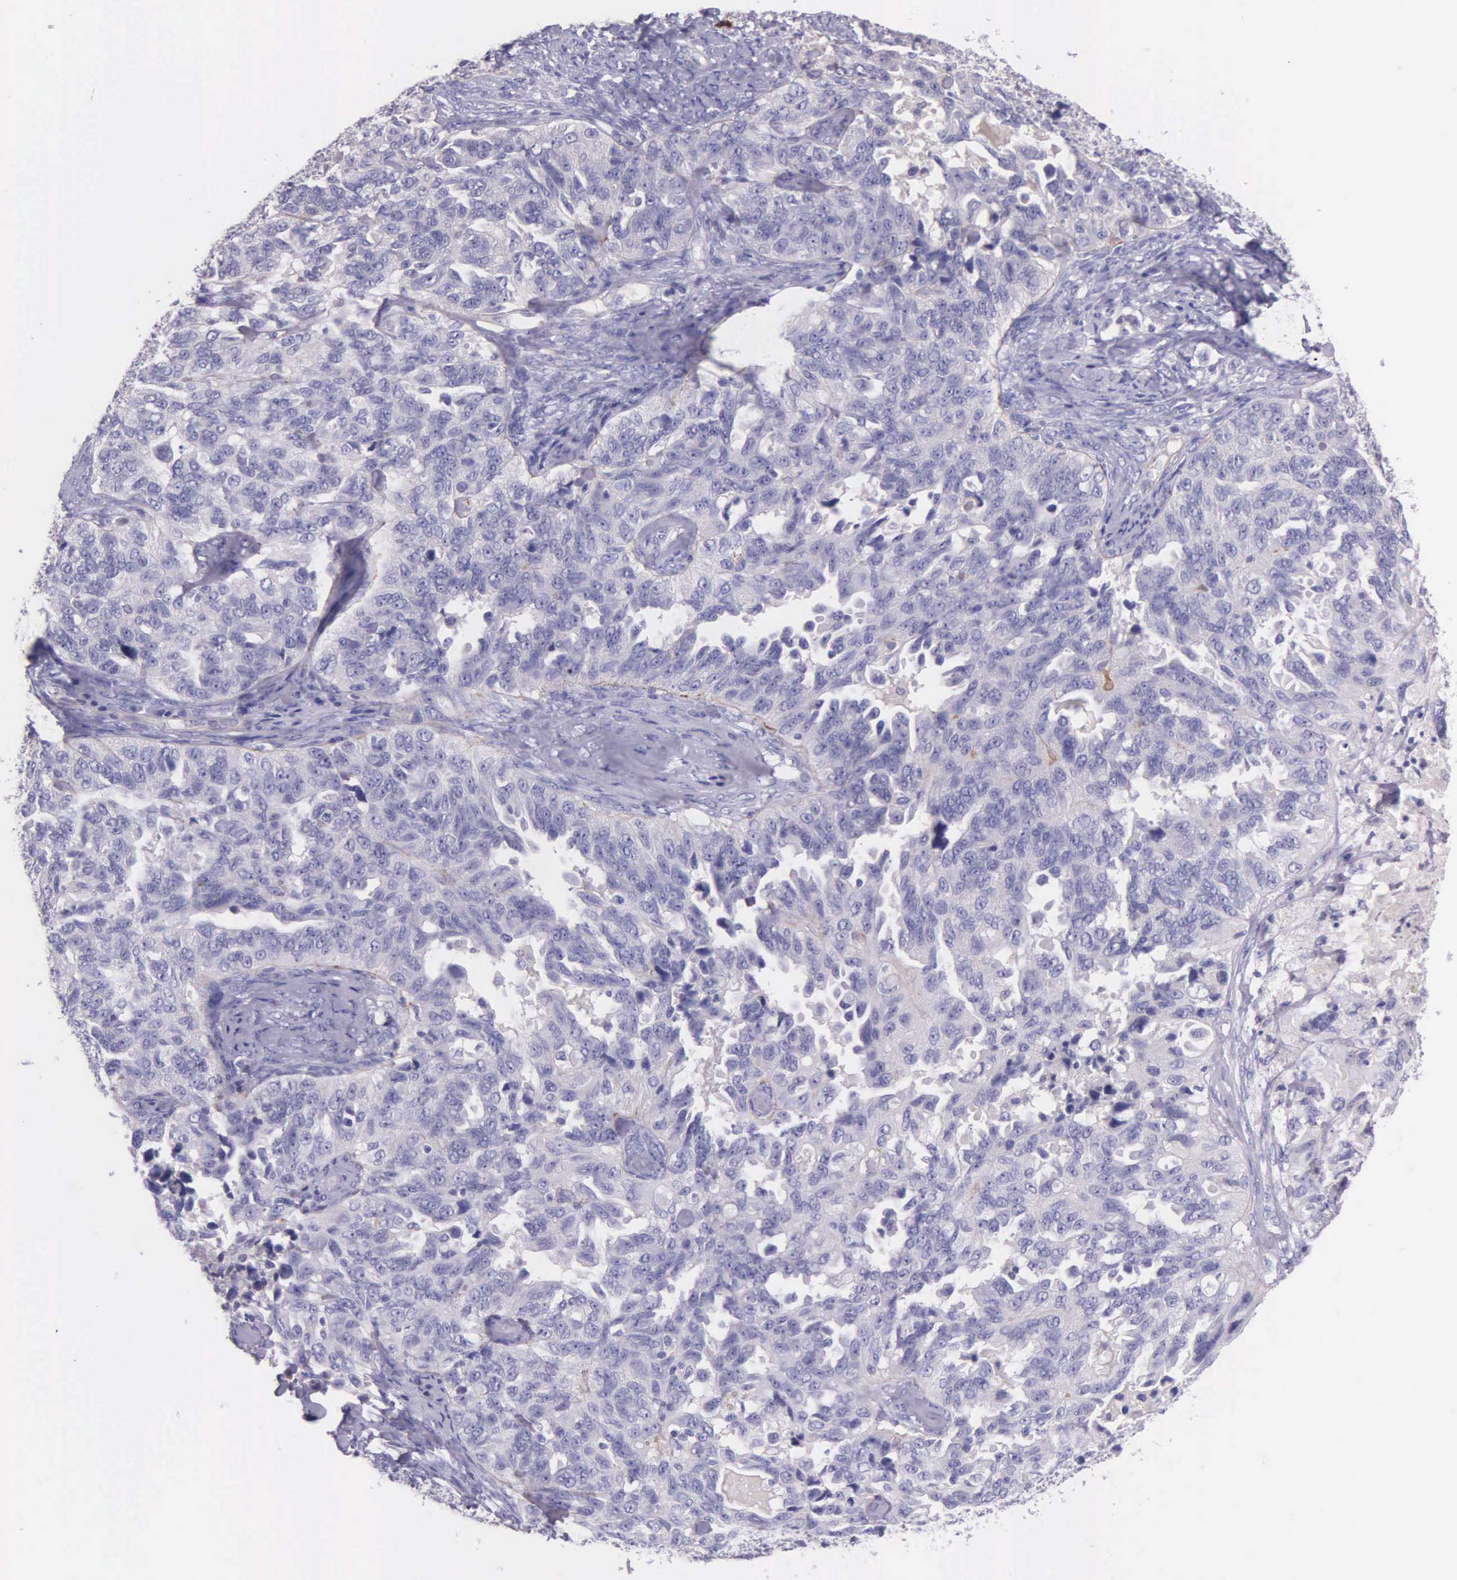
{"staining": {"intensity": "negative", "quantity": "none", "location": "none"}, "tissue": "ovarian cancer", "cell_type": "Tumor cells", "image_type": "cancer", "snomed": [{"axis": "morphology", "description": "Cystadenocarcinoma, serous, NOS"}, {"axis": "topography", "description": "Ovary"}], "caption": "IHC image of human ovarian serous cystadenocarcinoma stained for a protein (brown), which displays no positivity in tumor cells.", "gene": "THSD7A", "patient": {"sex": "female", "age": 82}}